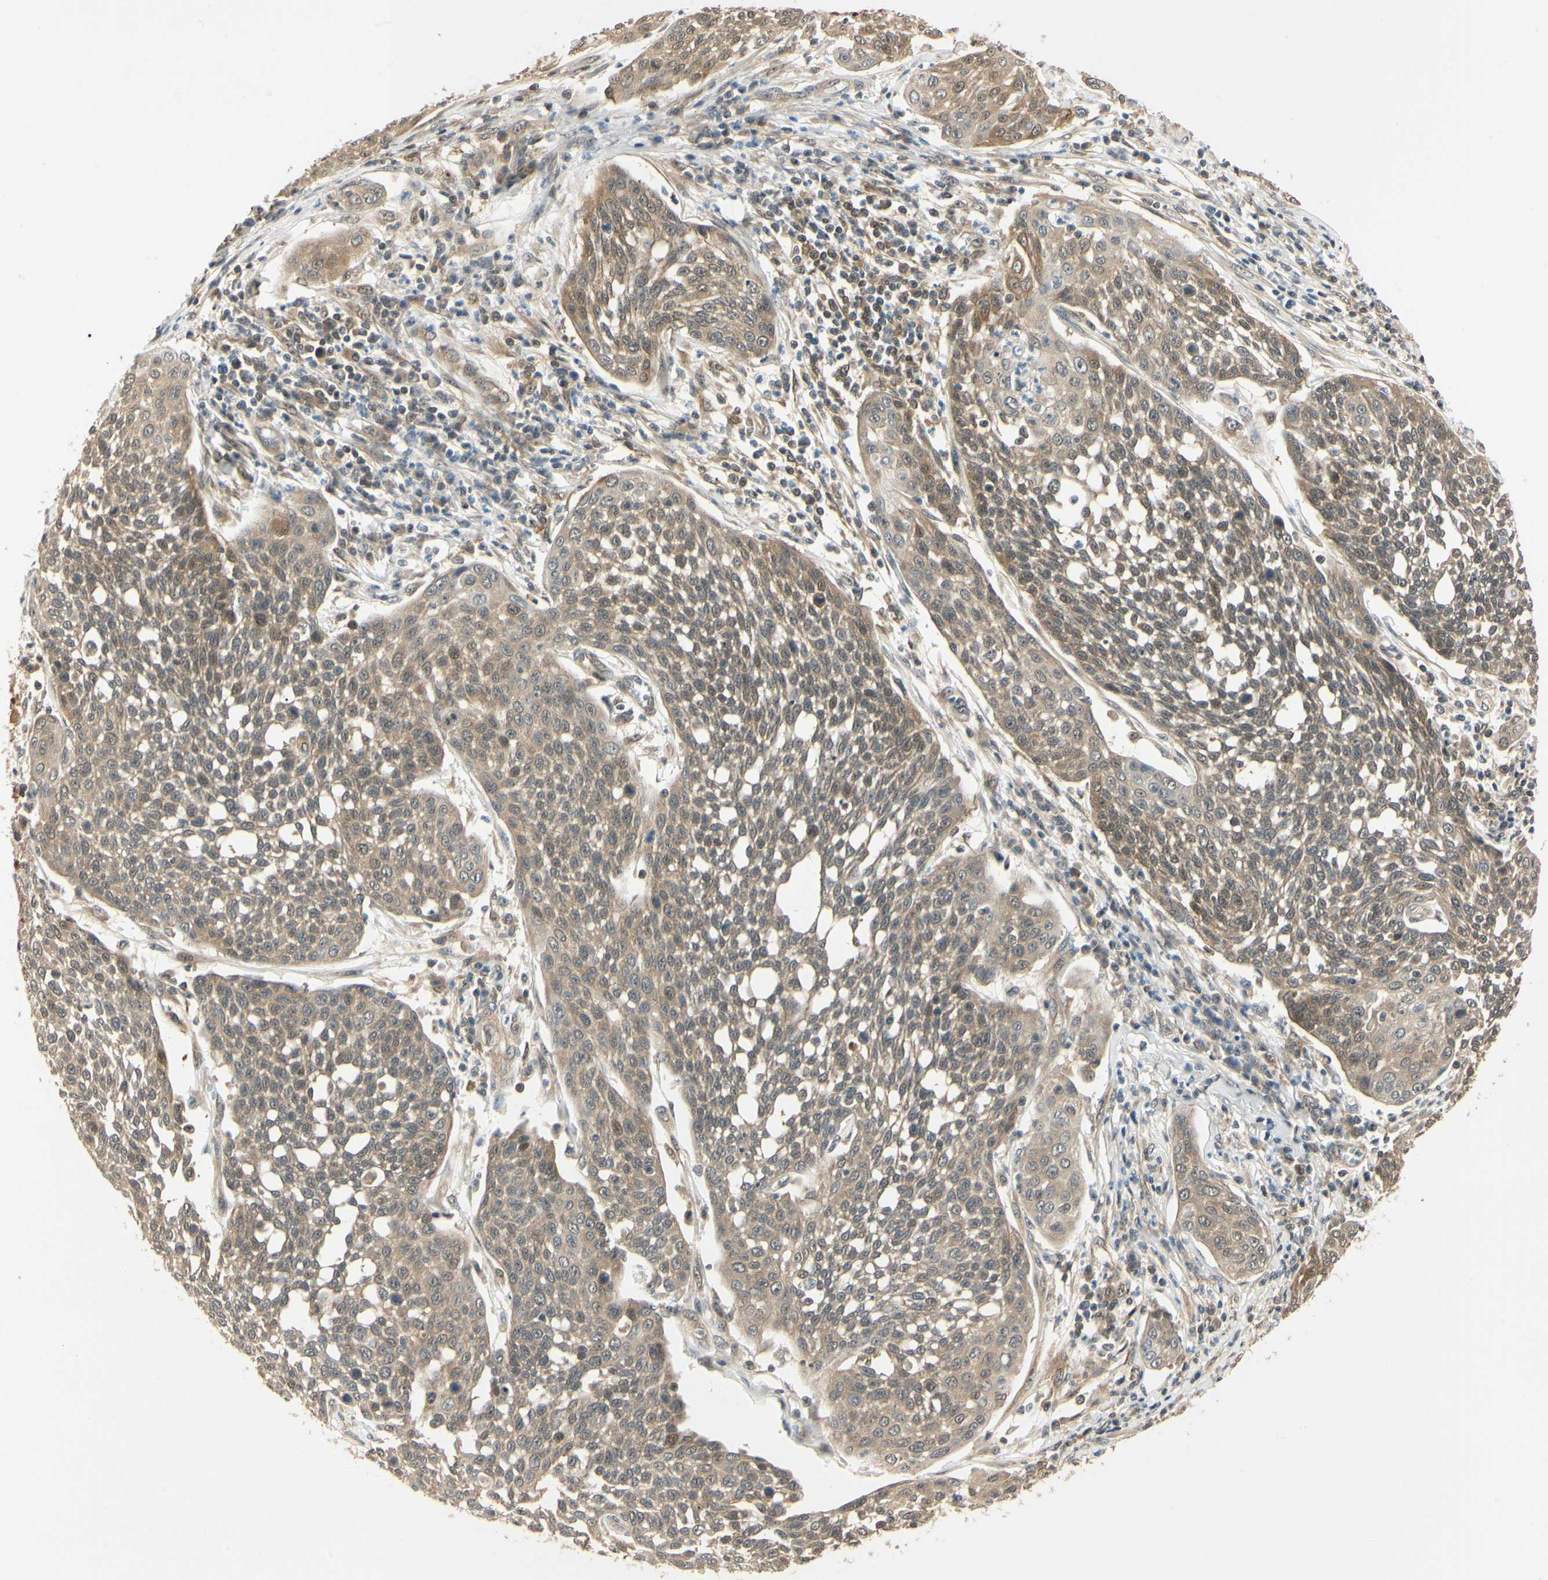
{"staining": {"intensity": "weak", "quantity": ">75%", "location": "cytoplasmic/membranous,nuclear"}, "tissue": "cervical cancer", "cell_type": "Tumor cells", "image_type": "cancer", "snomed": [{"axis": "morphology", "description": "Squamous cell carcinoma, NOS"}, {"axis": "topography", "description": "Cervix"}], "caption": "Immunohistochemical staining of cervical cancer demonstrates weak cytoplasmic/membranous and nuclear protein staining in about >75% of tumor cells.", "gene": "UBE2Z", "patient": {"sex": "female", "age": 34}}